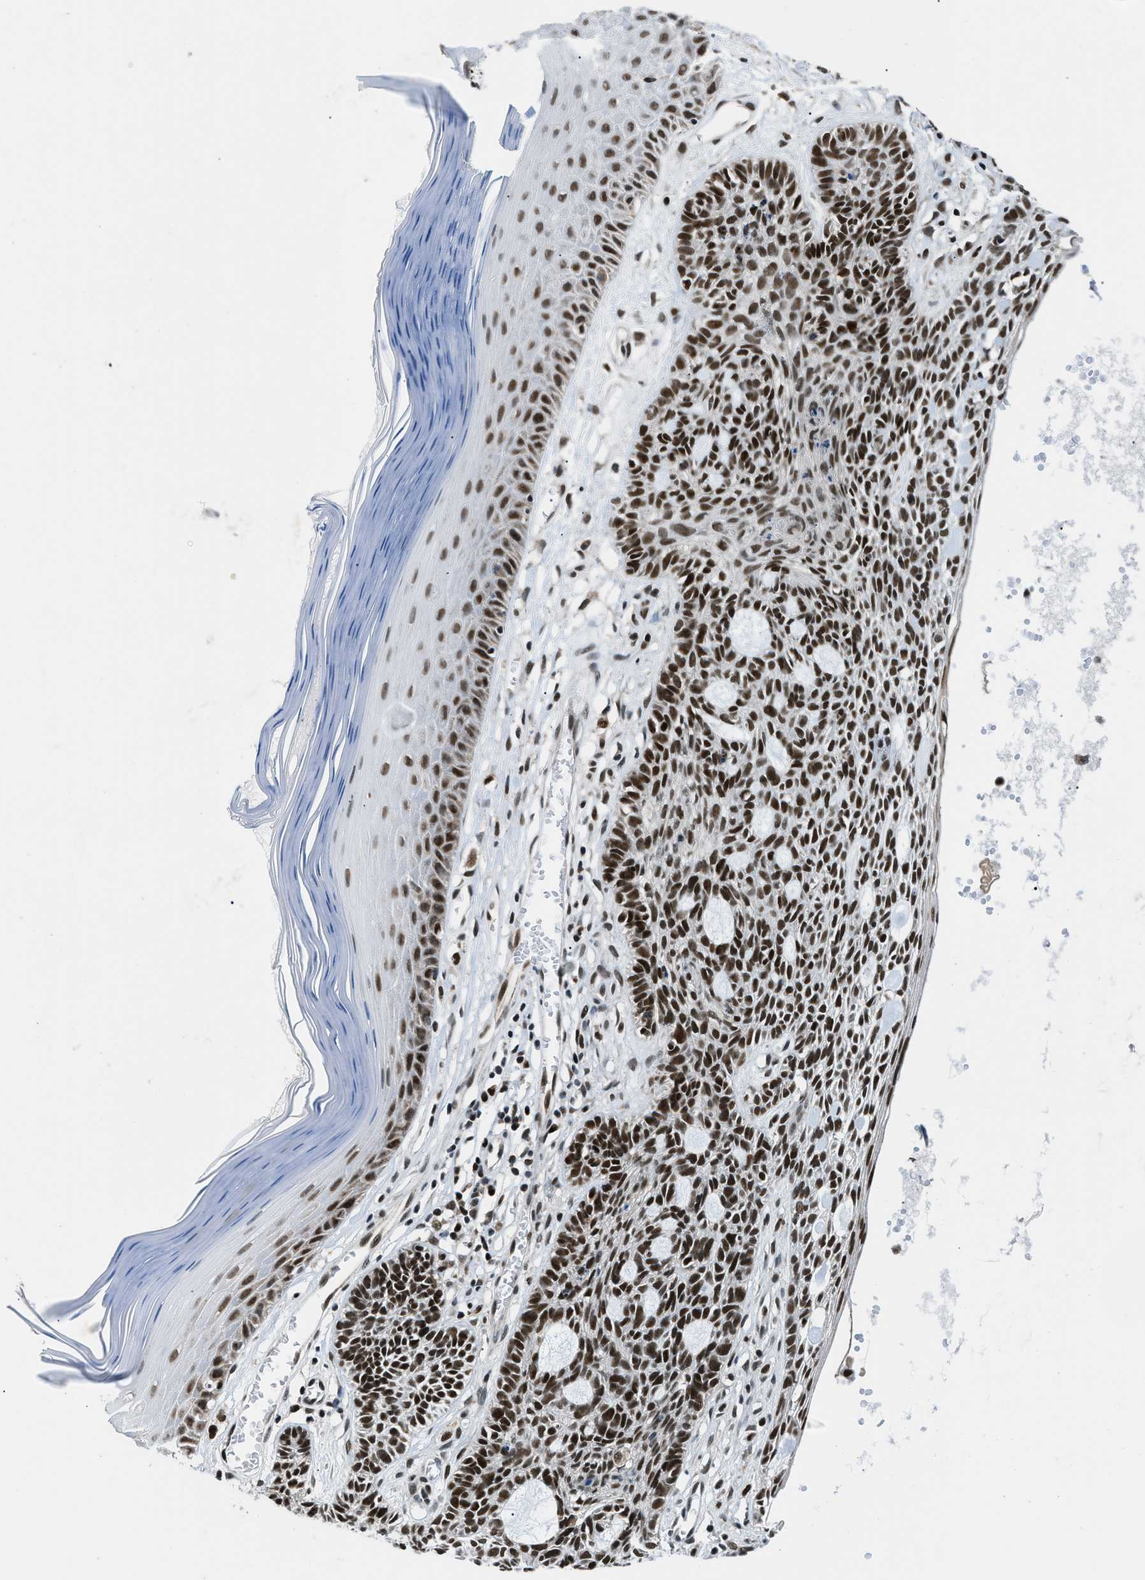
{"staining": {"intensity": "strong", "quantity": ">75%", "location": "nuclear"}, "tissue": "skin cancer", "cell_type": "Tumor cells", "image_type": "cancer", "snomed": [{"axis": "morphology", "description": "Basal cell carcinoma"}, {"axis": "topography", "description": "Skin"}], "caption": "This image shows IHC staining of human skin cancer (basal cell carcinoma), with high strong nuclear expression in about >75% of tumor cells.", "gene": "KDM3B", "patient": {"sex": "male", "age": 67}}